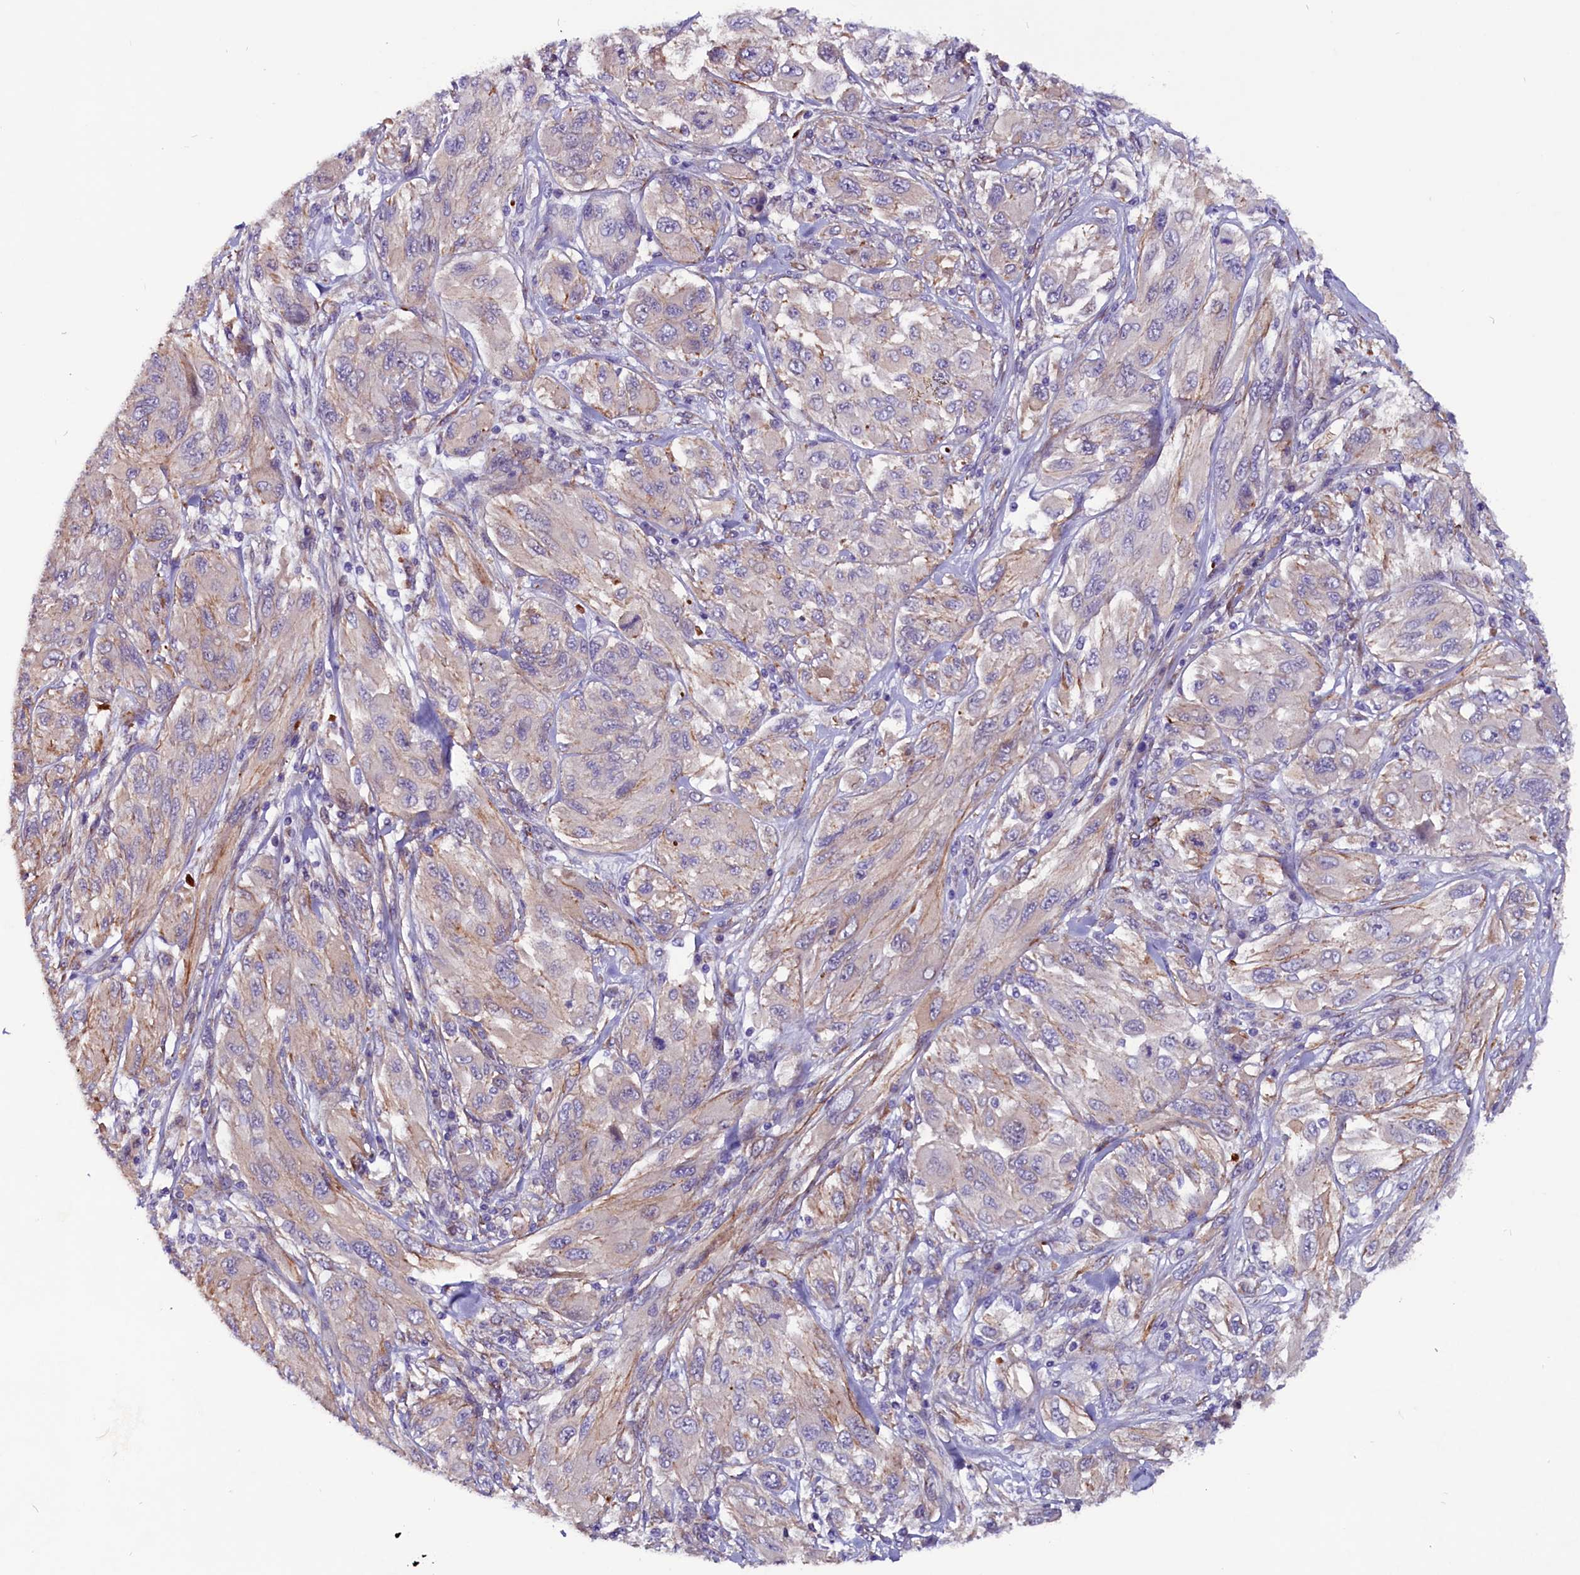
{"staining": {"intensity": "negative", "quantity": "none", "location": "none"}, "tissue": "melanoma", "cell_type": "Tumor cells", "image_type": "cancer", "snomed": [{"axis": "morphology", "description": "Malignant melanoma, NOS"}, {"axis": "topography", "description": "Skin"}], "caption": "Tumor cells are negative for brown protein staining in malignant melanoma.", "gene": "ZNF749", "patient": {"sex": "female", "age": 91}}